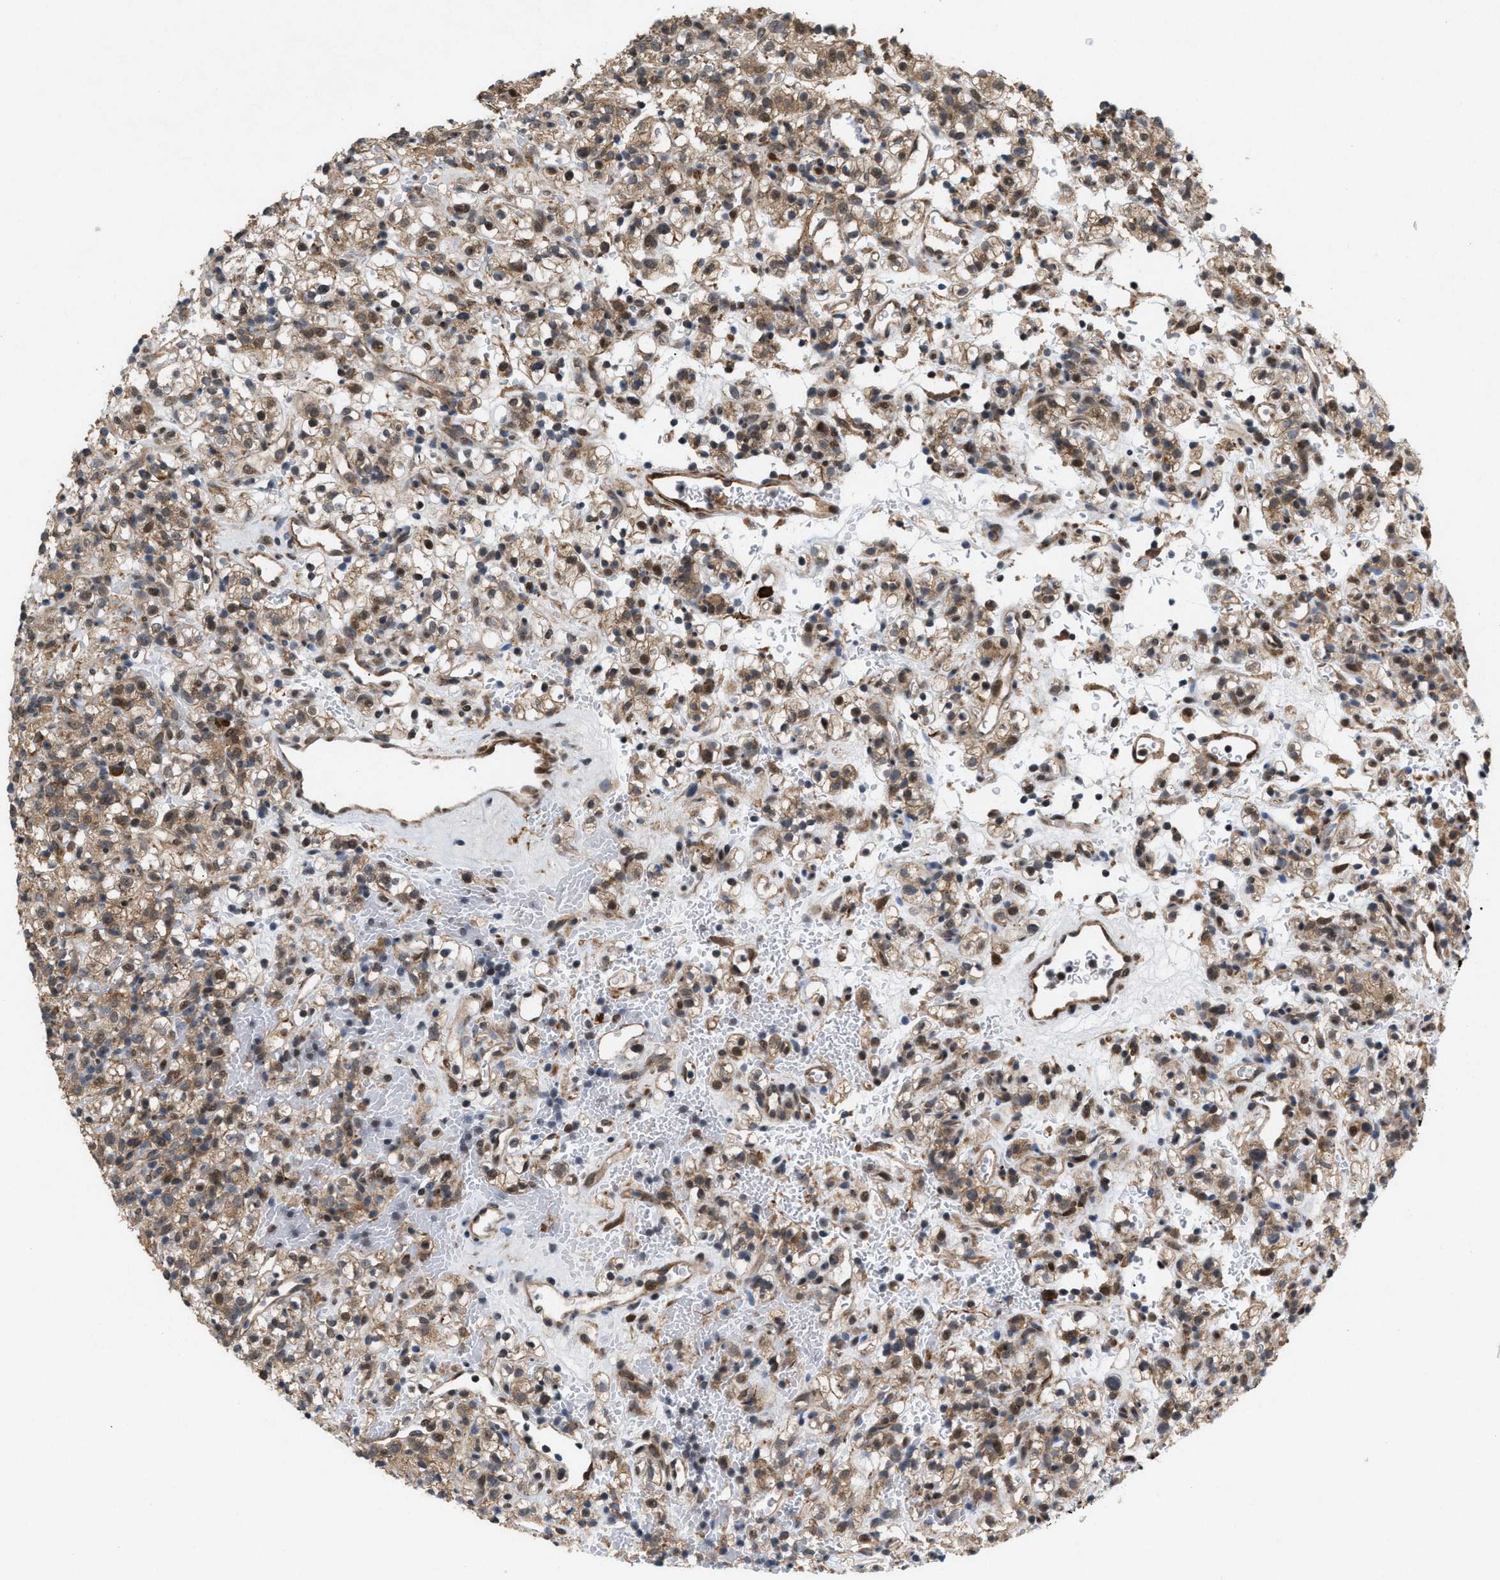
{"staining": {"intensity": "moderate", "quantity": ">75%", "location": "cytoplasmic/membranous"}, "tissue": "renal cancer", "cell_type": "Tumor cells", "image_type": "cancer", "snomed": [{"axis": "morphology", "description": "Normal tissue, NOS"}, {"axis": "morphology", "description": "Adenocarcinoma, NOS"}, {"axis": "topography", "description": "Kidney"}], "caption": "High-power microscopy captured an IHC photomicrograph of renal cancer (adenocarcinoma), revealing moderate cytoplasmic/membranous positivity in approximately >75% of tumor cells.", "gene": "MFSD6", "patient": {"sex": "female", "age": 72}}